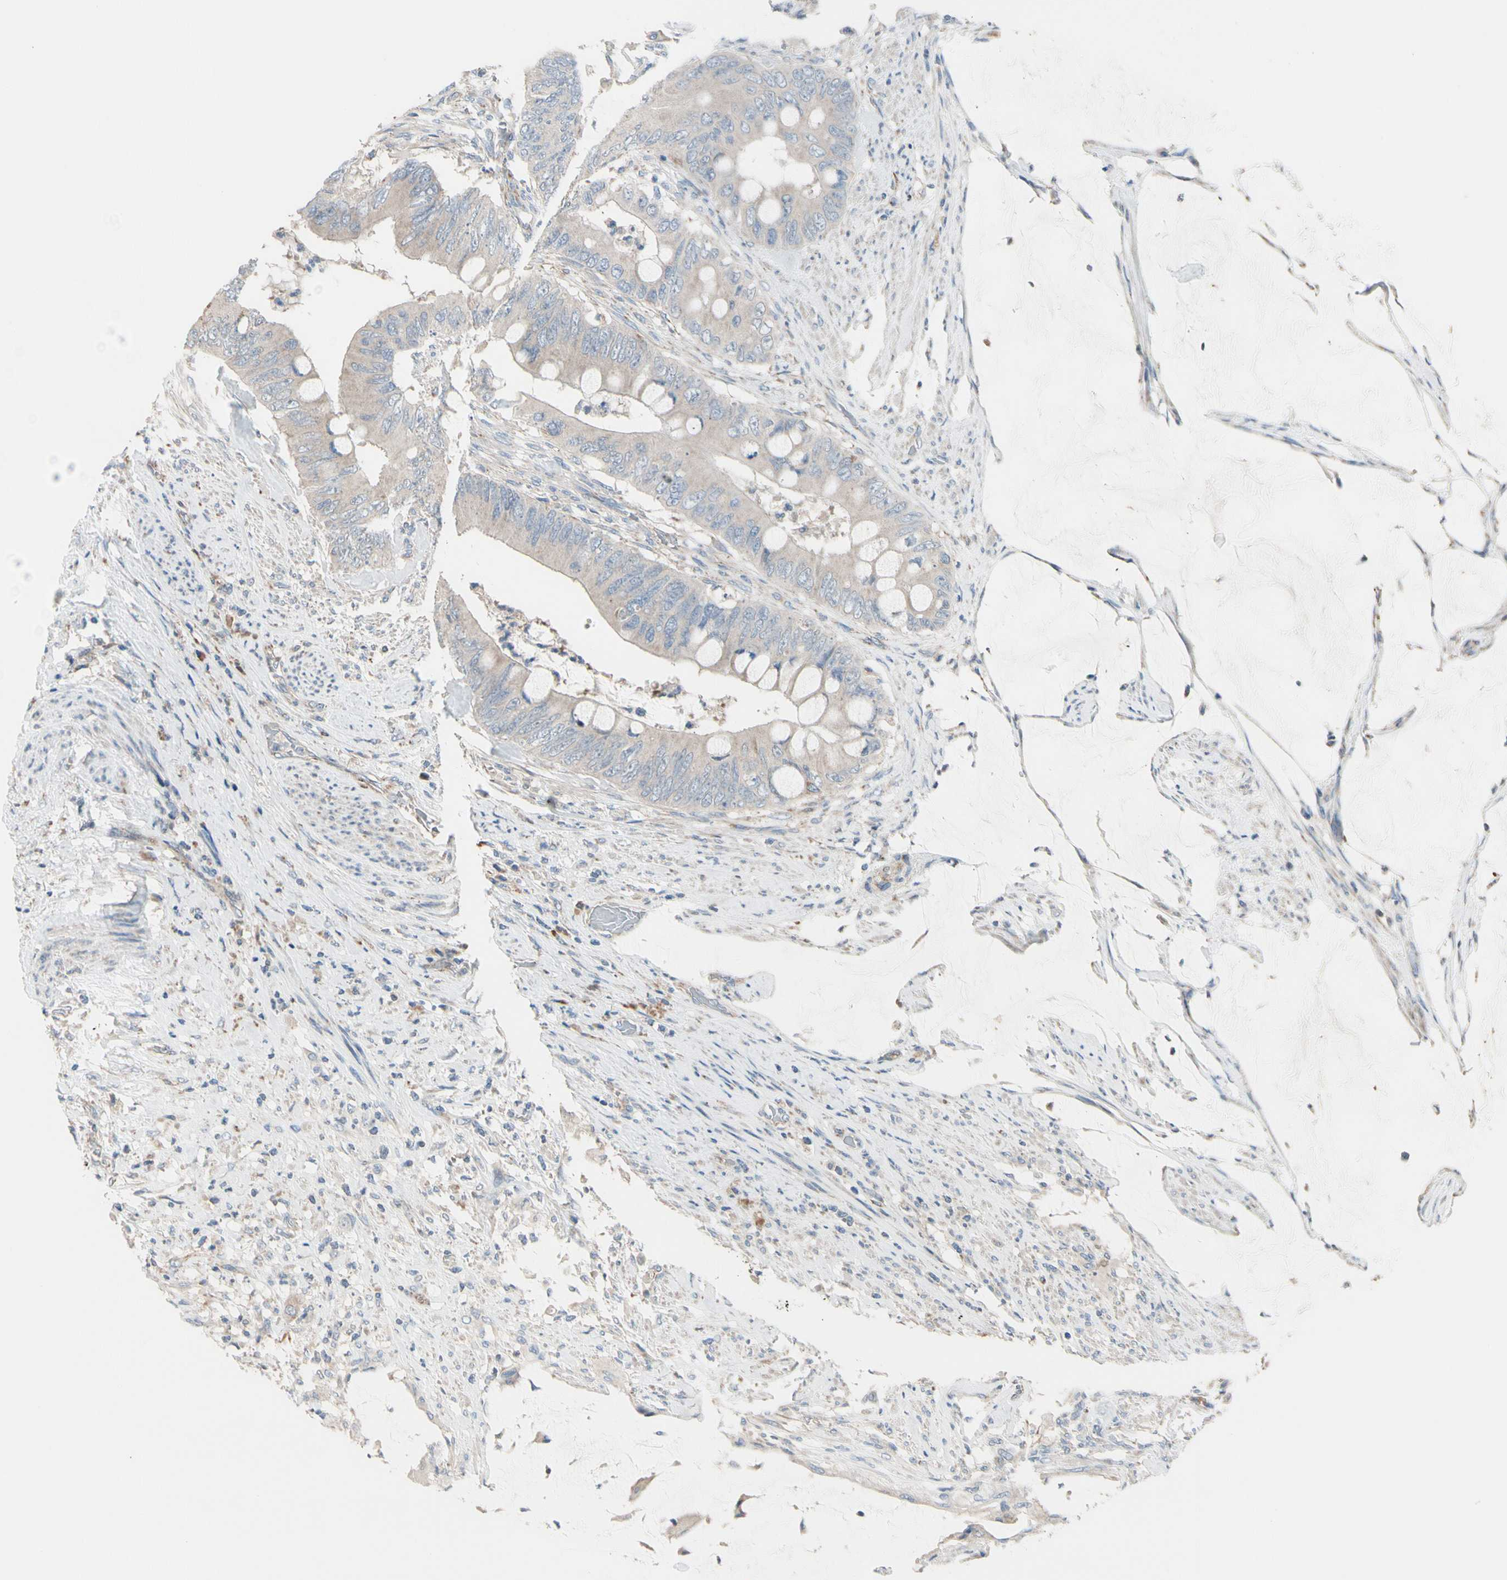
{"staining": {"intensity": "weak", "quantity": ">75%", "location": "cytoplasmic/membranous"}, "tissue": "colorectal cancer", "cell_type": "Tumor cells", "image_type": "cancer", "snomed": [{"axis": "morphology", "description": "Adenocarcinoma, NOS"}, {"axis": "topography", "description": "Rectum"}], "caption": "This is an image of immunohistochemistry (IHC) staining of colorectal cancer (adenocarcinoma), which shows weak expression in the cytoplasmic/membranous of tumor cells.", "gene": "EPHA3", "patient": {"sex": "female", "age": 77}}